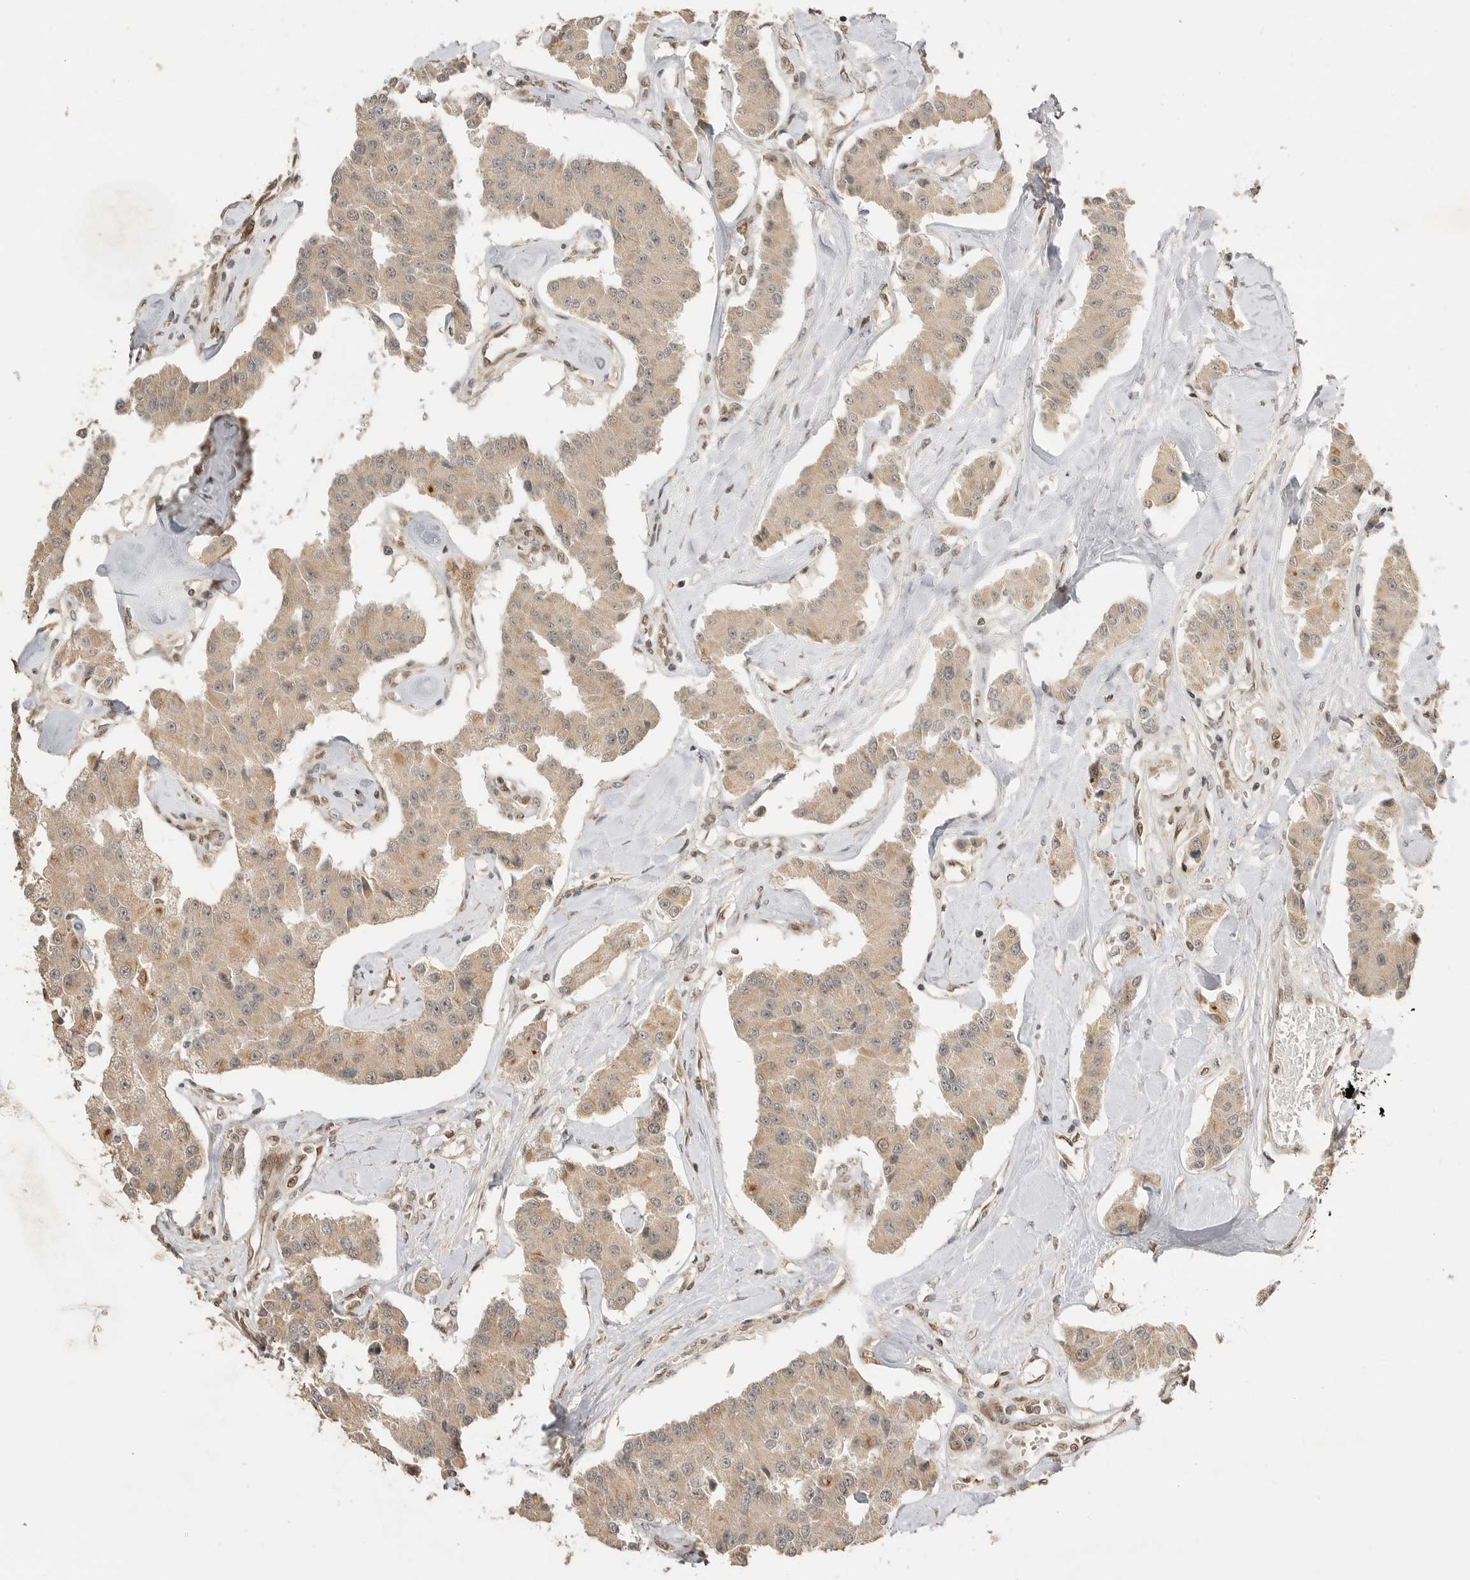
{"staining": {"intensity": "weak", "quantity": ">75%", "location": "cytoplasmic/membranous"}, "tissue": "carcinoid", "cell_type": "Tumor cells", "image_type": "cancer", "snomed": [{"axis": "morphology", "description": "Carcinoid, malignant, NOS"}, {"axis": "topography", "description": "Pancreas"}], "caption": "Carcinoid (malignant) stained with a protein marker exhibits weak staining in tumor cells.", "gene": "ALKAL1", "patient": {"sex": "male", "age": 41}}